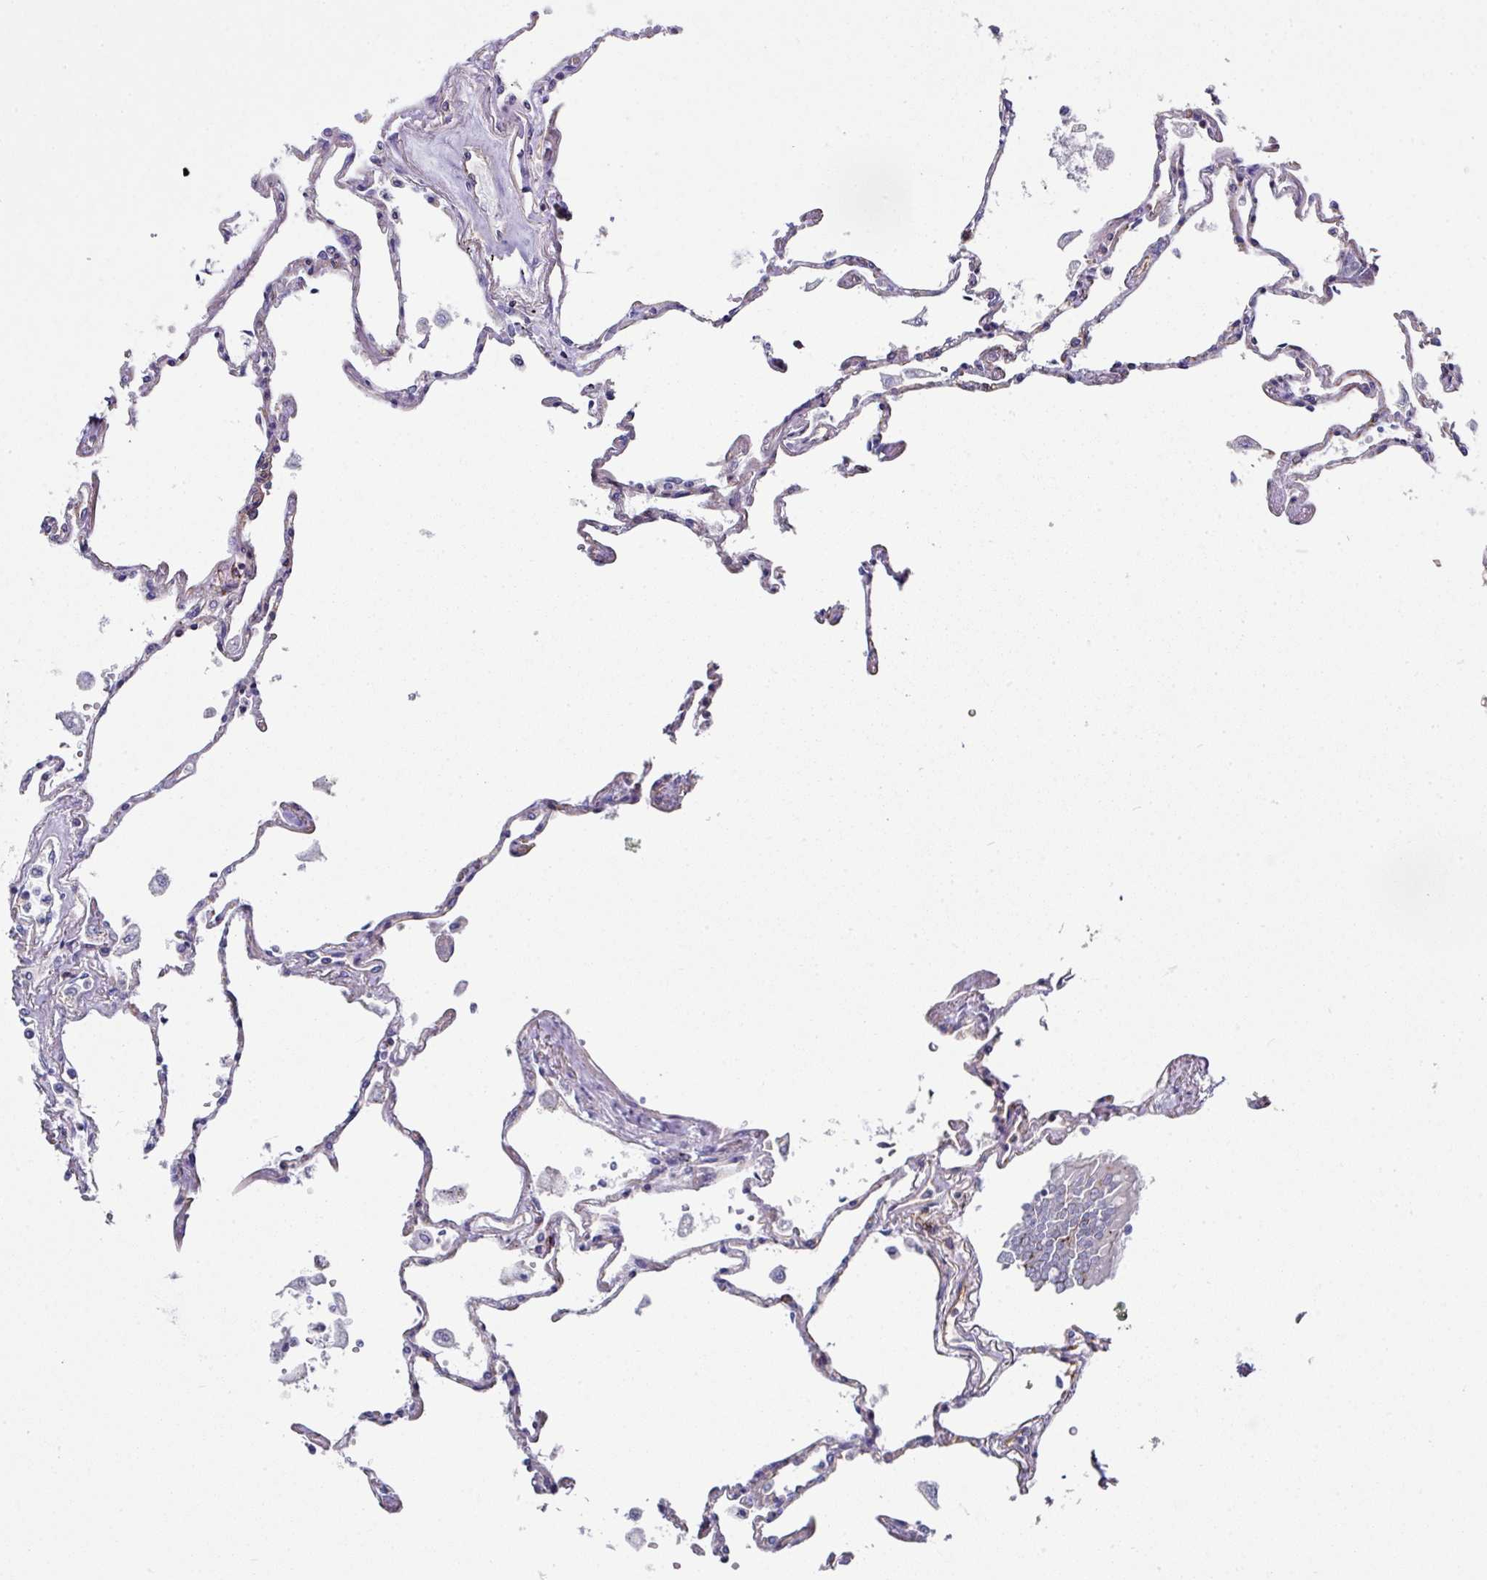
{"staining": {"intensity": "negative", "quantity": "none", "location": "none"}, "tissue": "lung", "cell_type": "Alveolar cells", "image_type": "normal", "snomed": [{"axis": "morphology", "description": "Normal tissue, NOS"}, {"axis": "topography", "description": "Lung"}], "caption": "A histopathology image of lung stained for a protein reveals no brown staining in alveolar cells. The staining is performed using DAB (3,3'-diaminobenzidine) brown chromogen with nuclei counter-stained in using hematoxylin.", "gene": "CLDN1", "patient": {"sex": "female", "age": 67}}